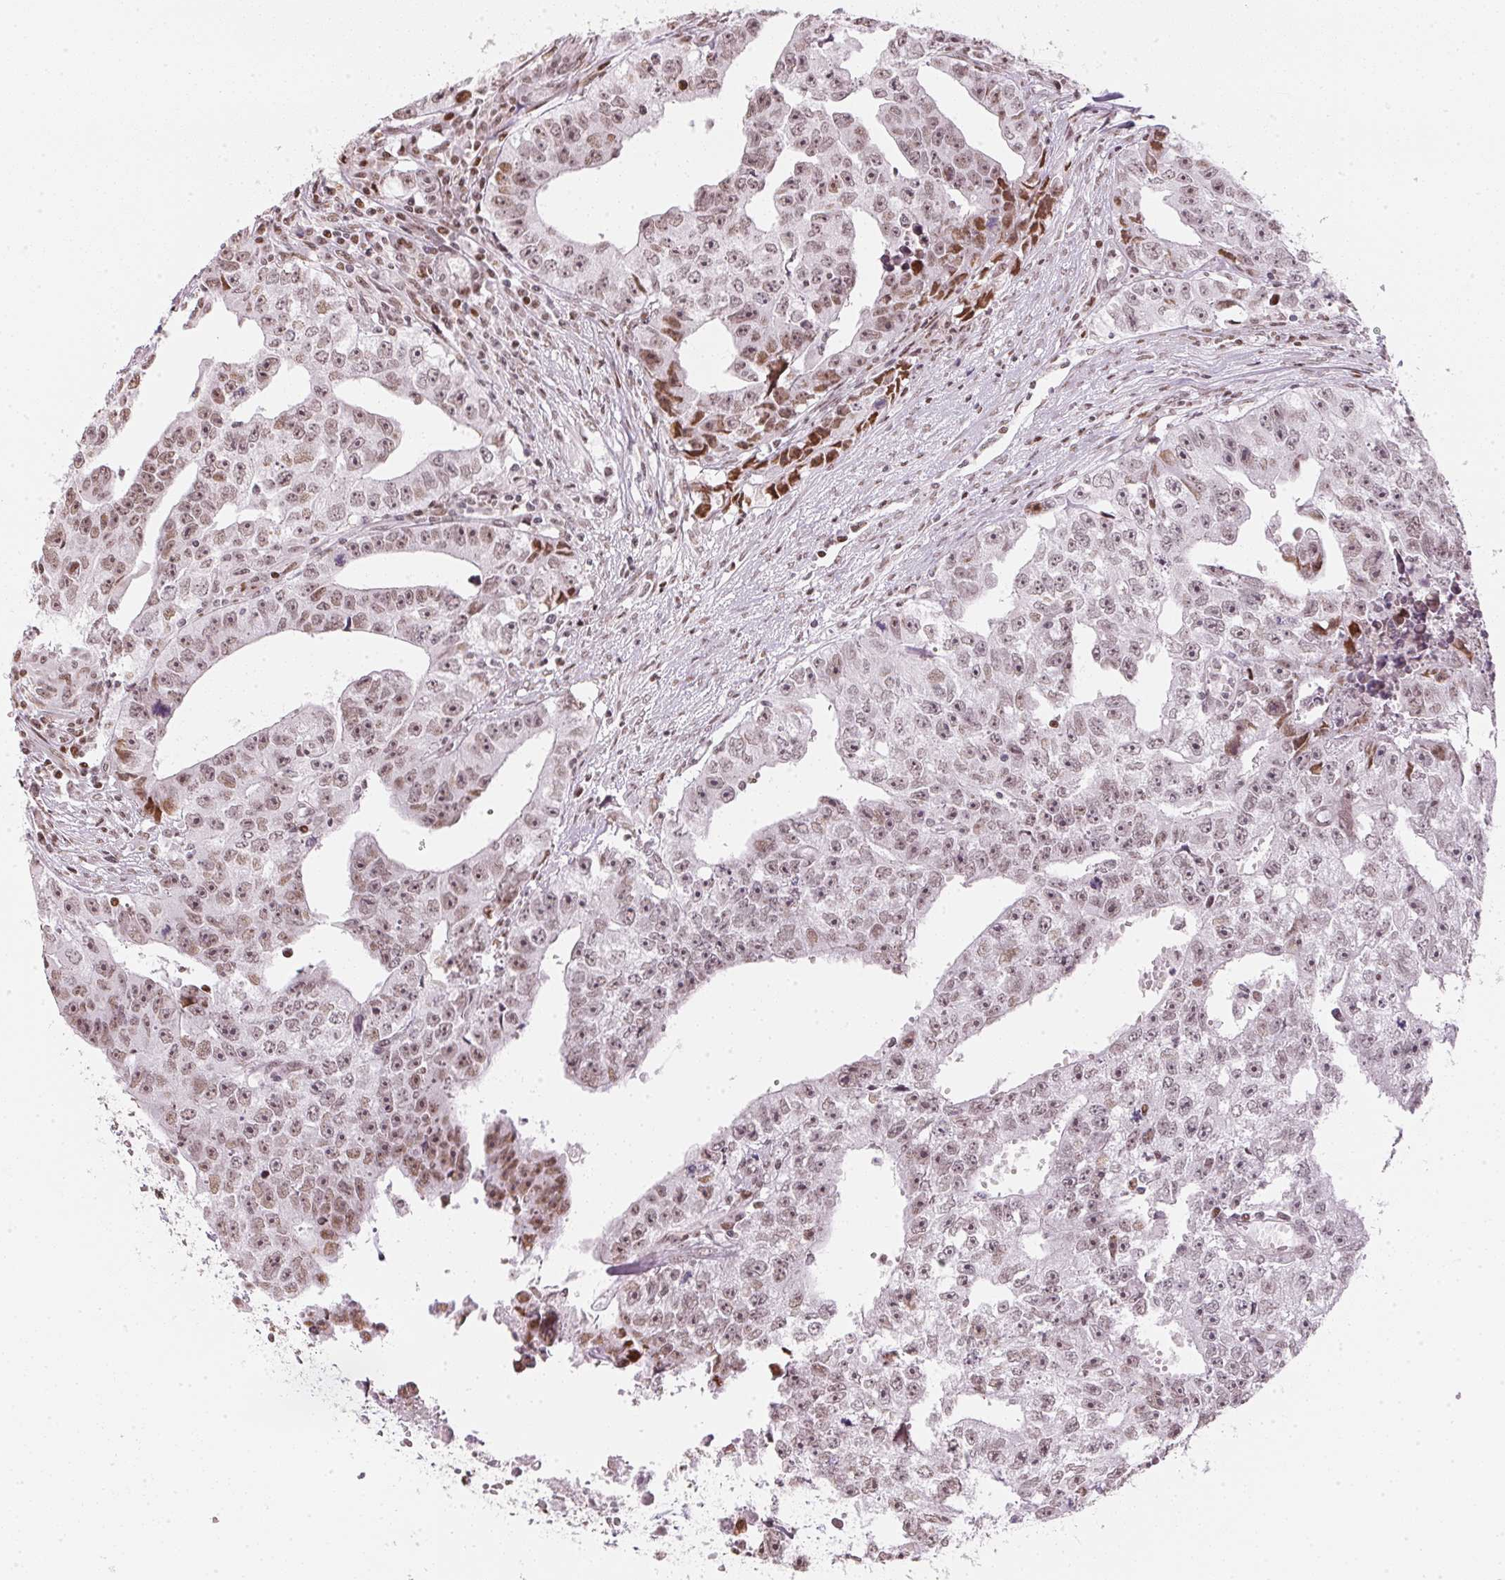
{"staining": {"intensity": "moderate", "quantity": ">75%", "location": "nuclear"}, "tissue": "testis cancer", "cell_type": "Tumor cells", "image_type": "cancer", "snomed": [{"axis": "morphology", "description": "Carcinoma, Embryonal, NOS"}, {"axis": "morphology", "description": "Teratoma, malignant, NOS"}, {"axis": "topography", "description": "Testis"}], "caption": "Testis cancer stained for a protein (brown) exhibits moderate nuclear positive staining in approximately >75% of tumor cells.", "gene": "KAT6A", "patient": {"sex": "male", "age": 24}}